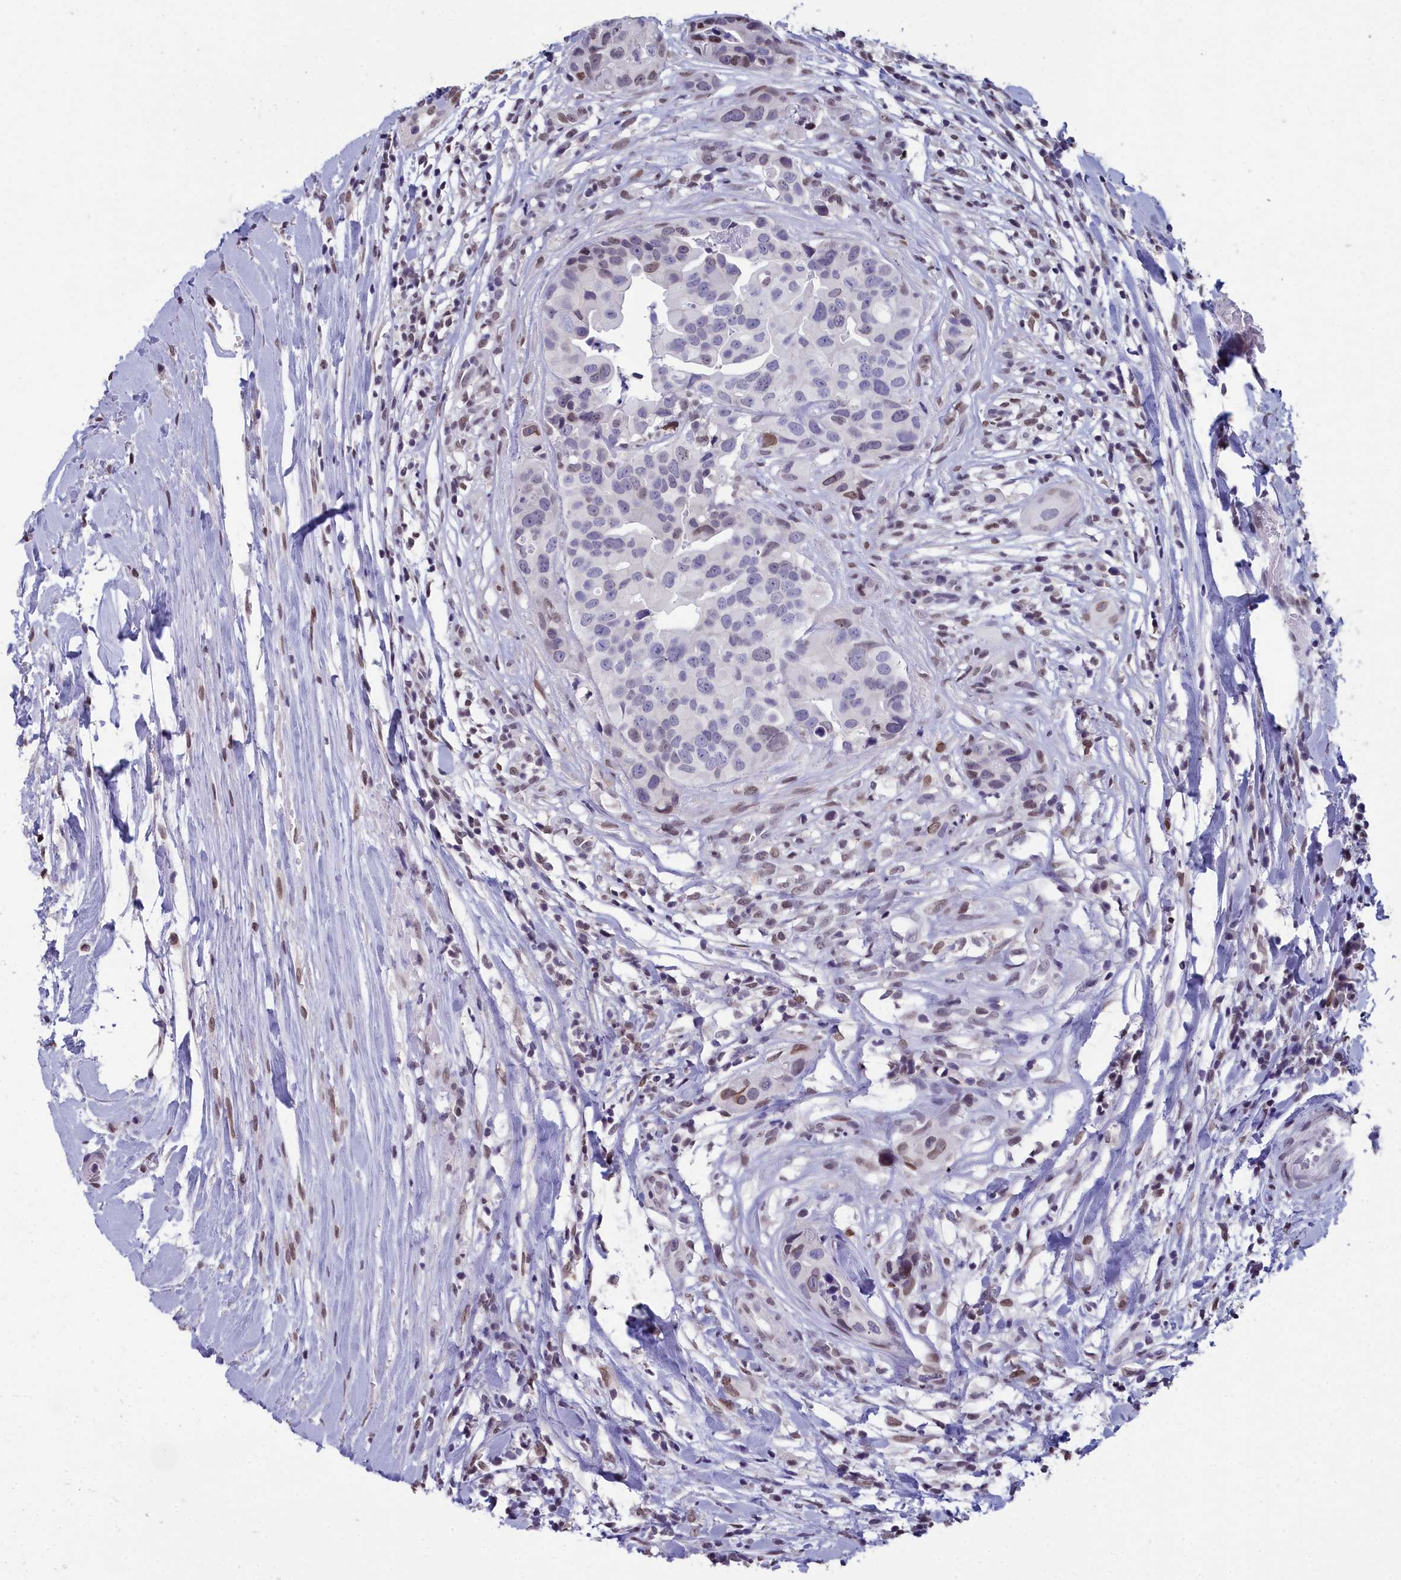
{"staining": {"intensity": "weak", "quantity": "<25%", "location": "nuclear"}, "tissue": "head and neck cancer", "cell_type": "Tumor cells", "image_type": "cancer", "snomed": [{"axis": "morphology", "description": "Adenocarcinoma, NOS"}, {"axis": "morphology", "description": "Adenocarcinoma, metastatic, NOS"}, {"axis": "topography", "description": "Head-Neck"}], "caption": "Immunohistochemical staining of head and neck cancer (adenocarcinoma) demonstrates no significant staining in tumor cells.", "gene": "CCDC97", "patient": {"sex": "male", "age": 75}}